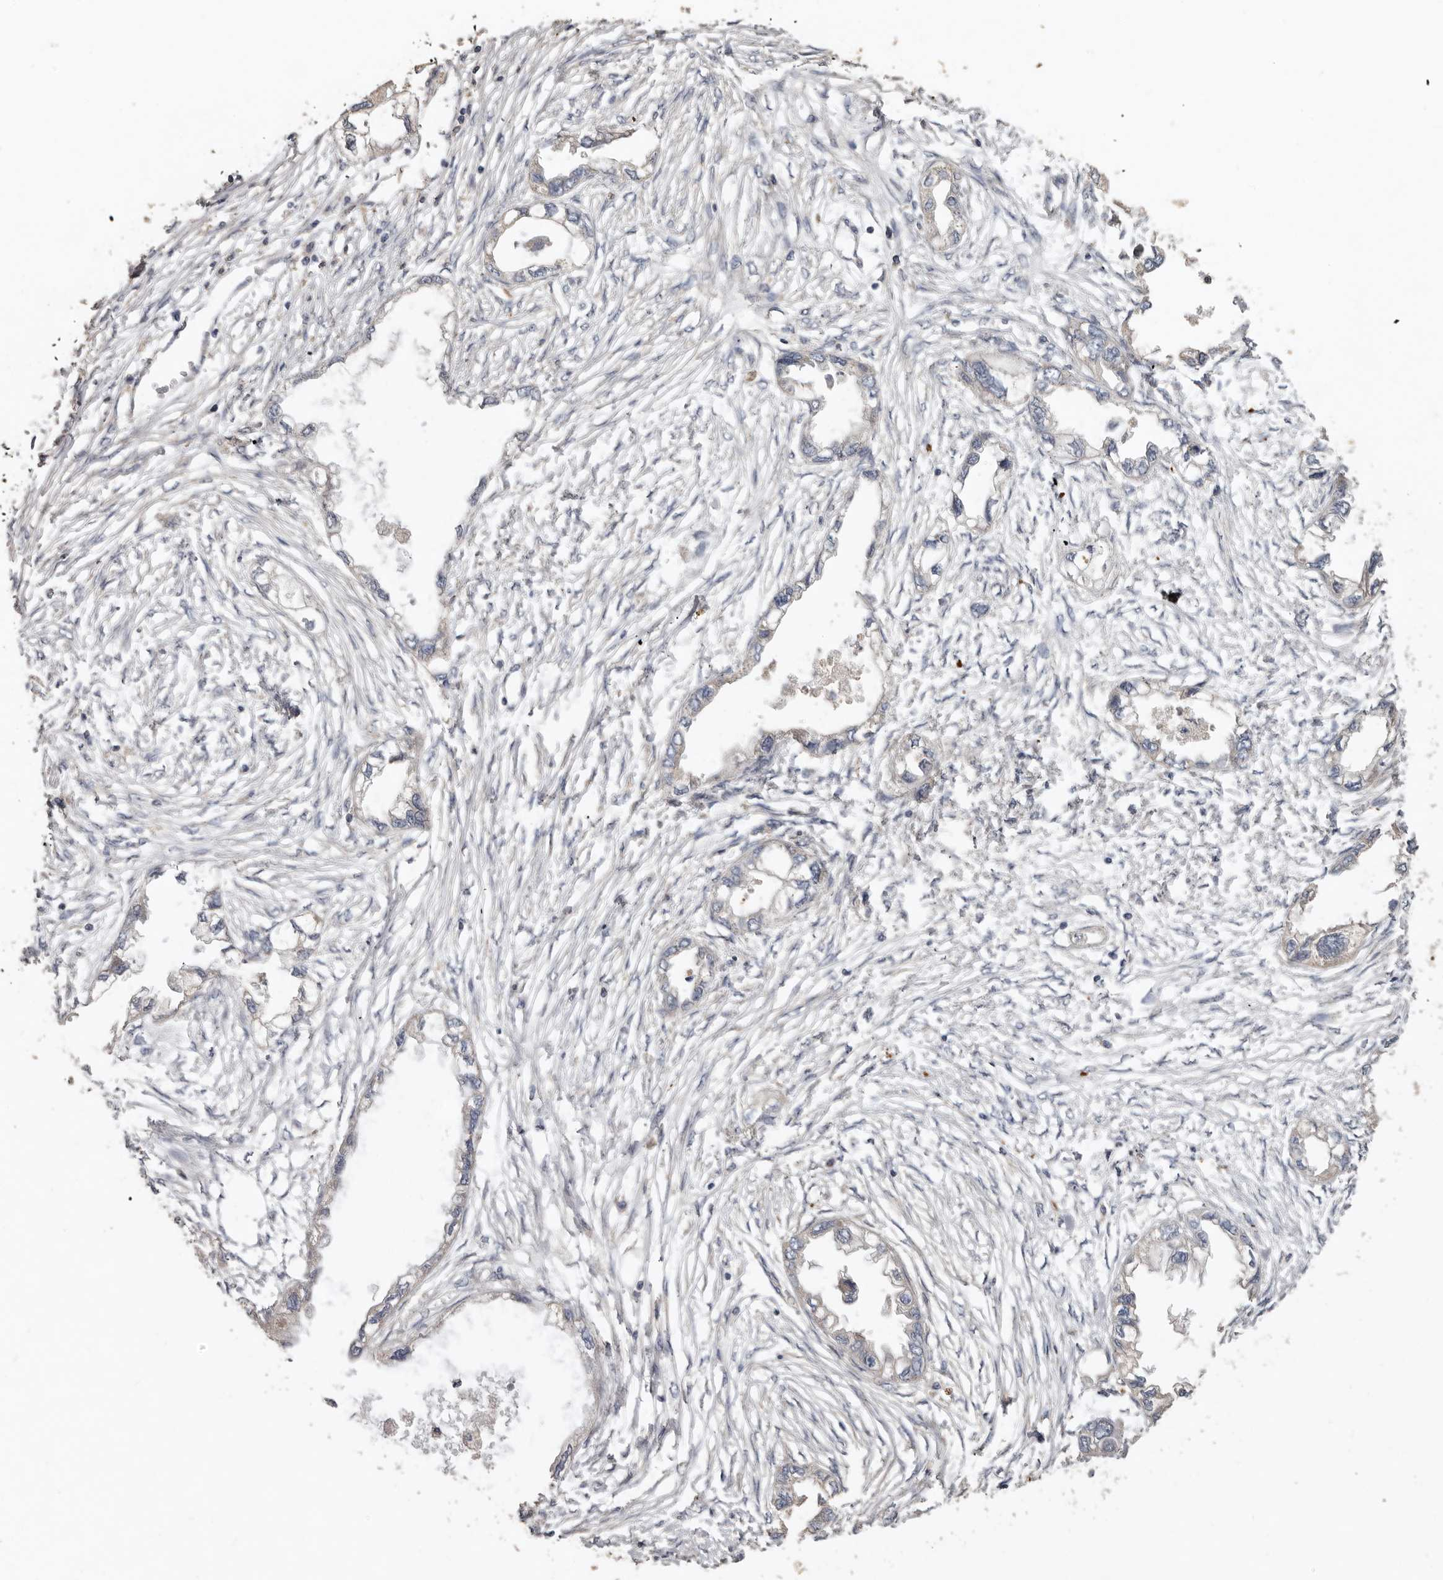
{"staining": {"intensity": "negative", "quantity": "none", "location": "none"}, "tissue": "endometrial cancer", "cell_type": "Tumor cells", "image_type": "cancer", "snomed": [{"axis": "morphology", "description": "Adenocarcinoma, NOS"}, {"axis": "morphology", "description": "Adenocarcinoma, metastatic, NOS"}, {"axis": "topography", "description": "Adipose tissue"}, {"axis": "topography", "description": "Endometrium"}], "caption": "Endometrial cancer stained for a protein using immunohistochemistry shows no staining tumor cells.", "gene": "FLCN", "patient": {"sex": "female", "age": 67}}